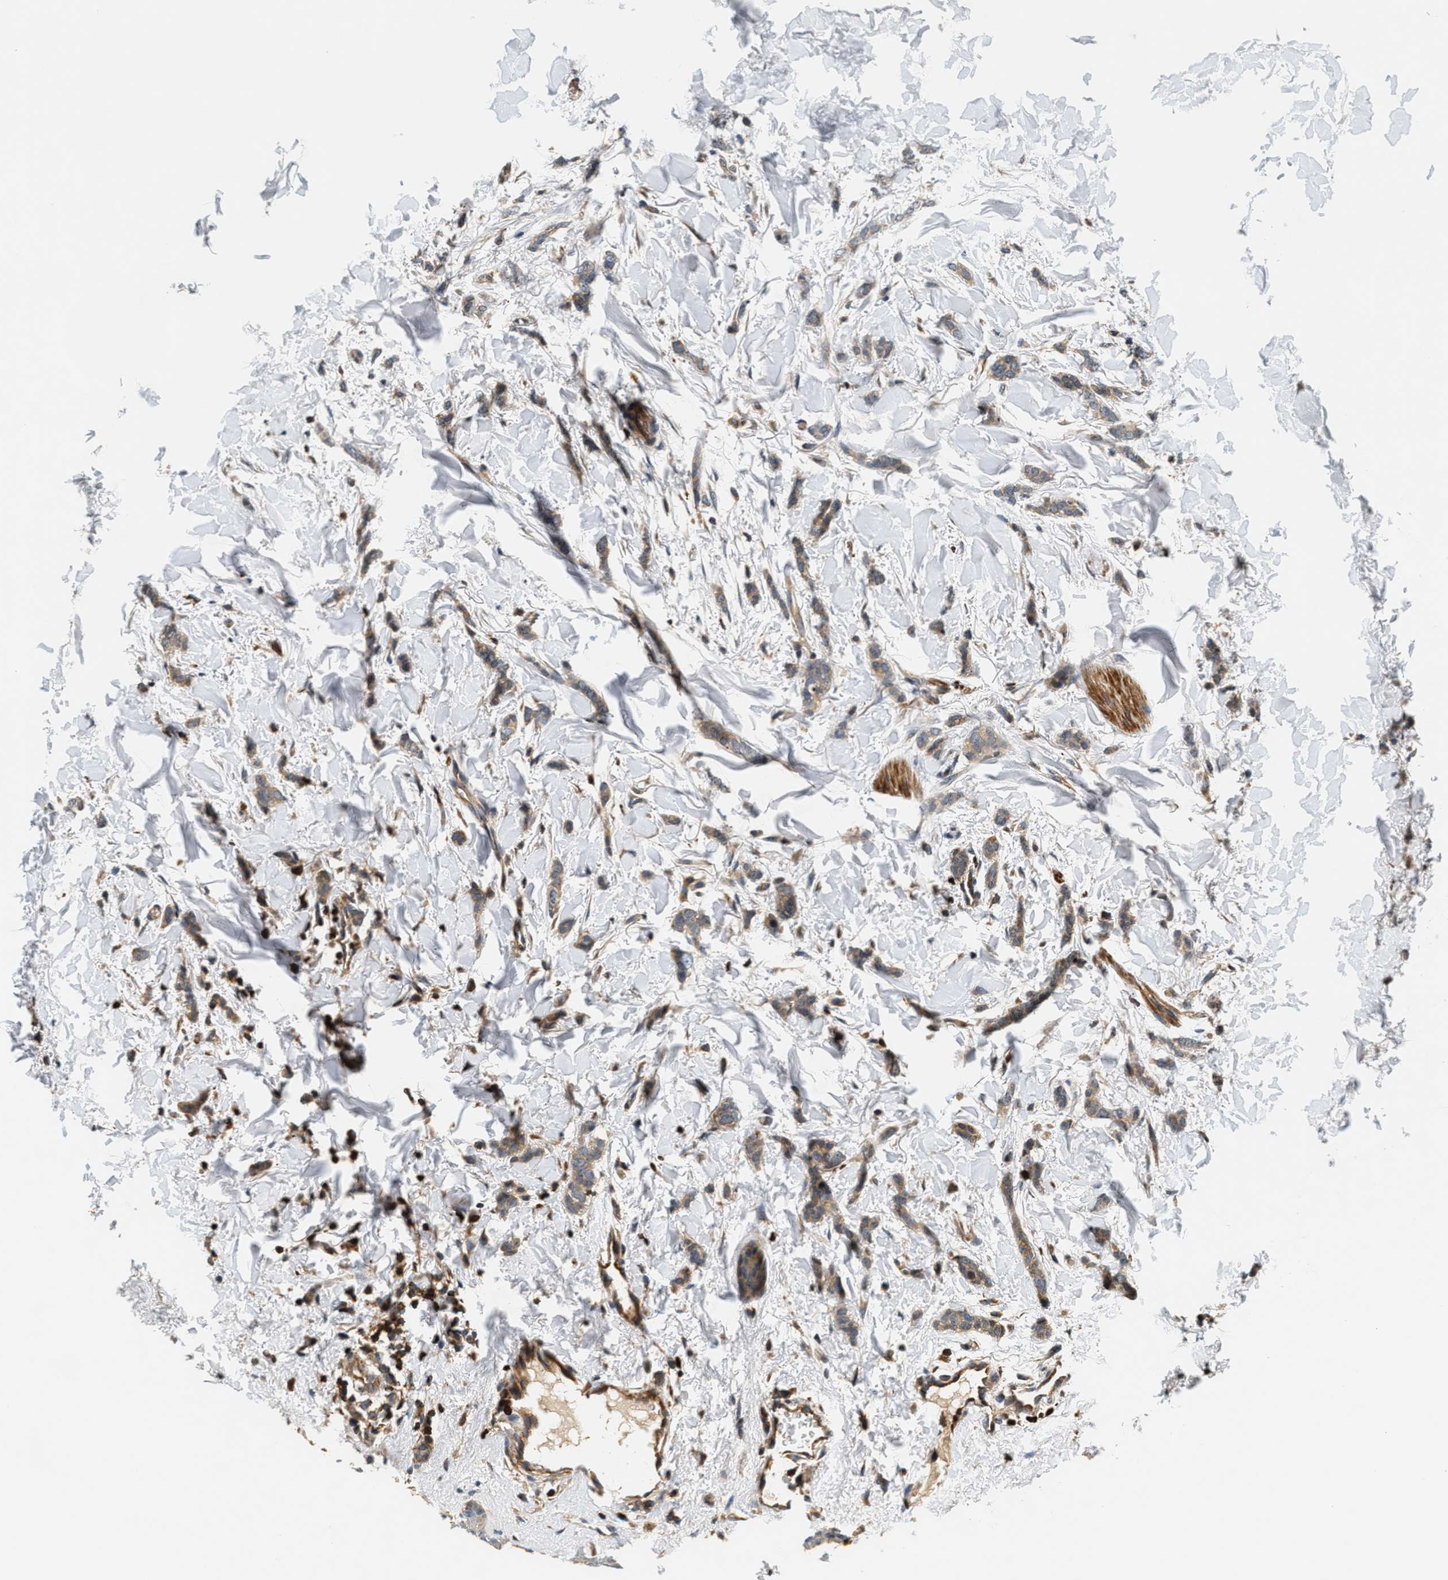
{"staining": {"intensity": "moderate", "quantity": ">75%", "location": "cytoplasmic/membranous"}, "tissue": "breast cancer", "cell_type": "Tumor cells", "image_type": "cancer", "snomed": [{"axis": "morphology", "description": "Lobular carcinoma"}, {"axis": "topography", "description": "Skin"}, {"axis": "topography", "description": "Breast"}], "caption": "There is medium levels of moderate cytoplasmic/membranous staining in tumor cells of breast cancer (lobular carcinoma), as demonstrated by immunohistochemical staining (brown color).", "gene": "SAMD9", "patient": {"sex": "female", "age": 46}}